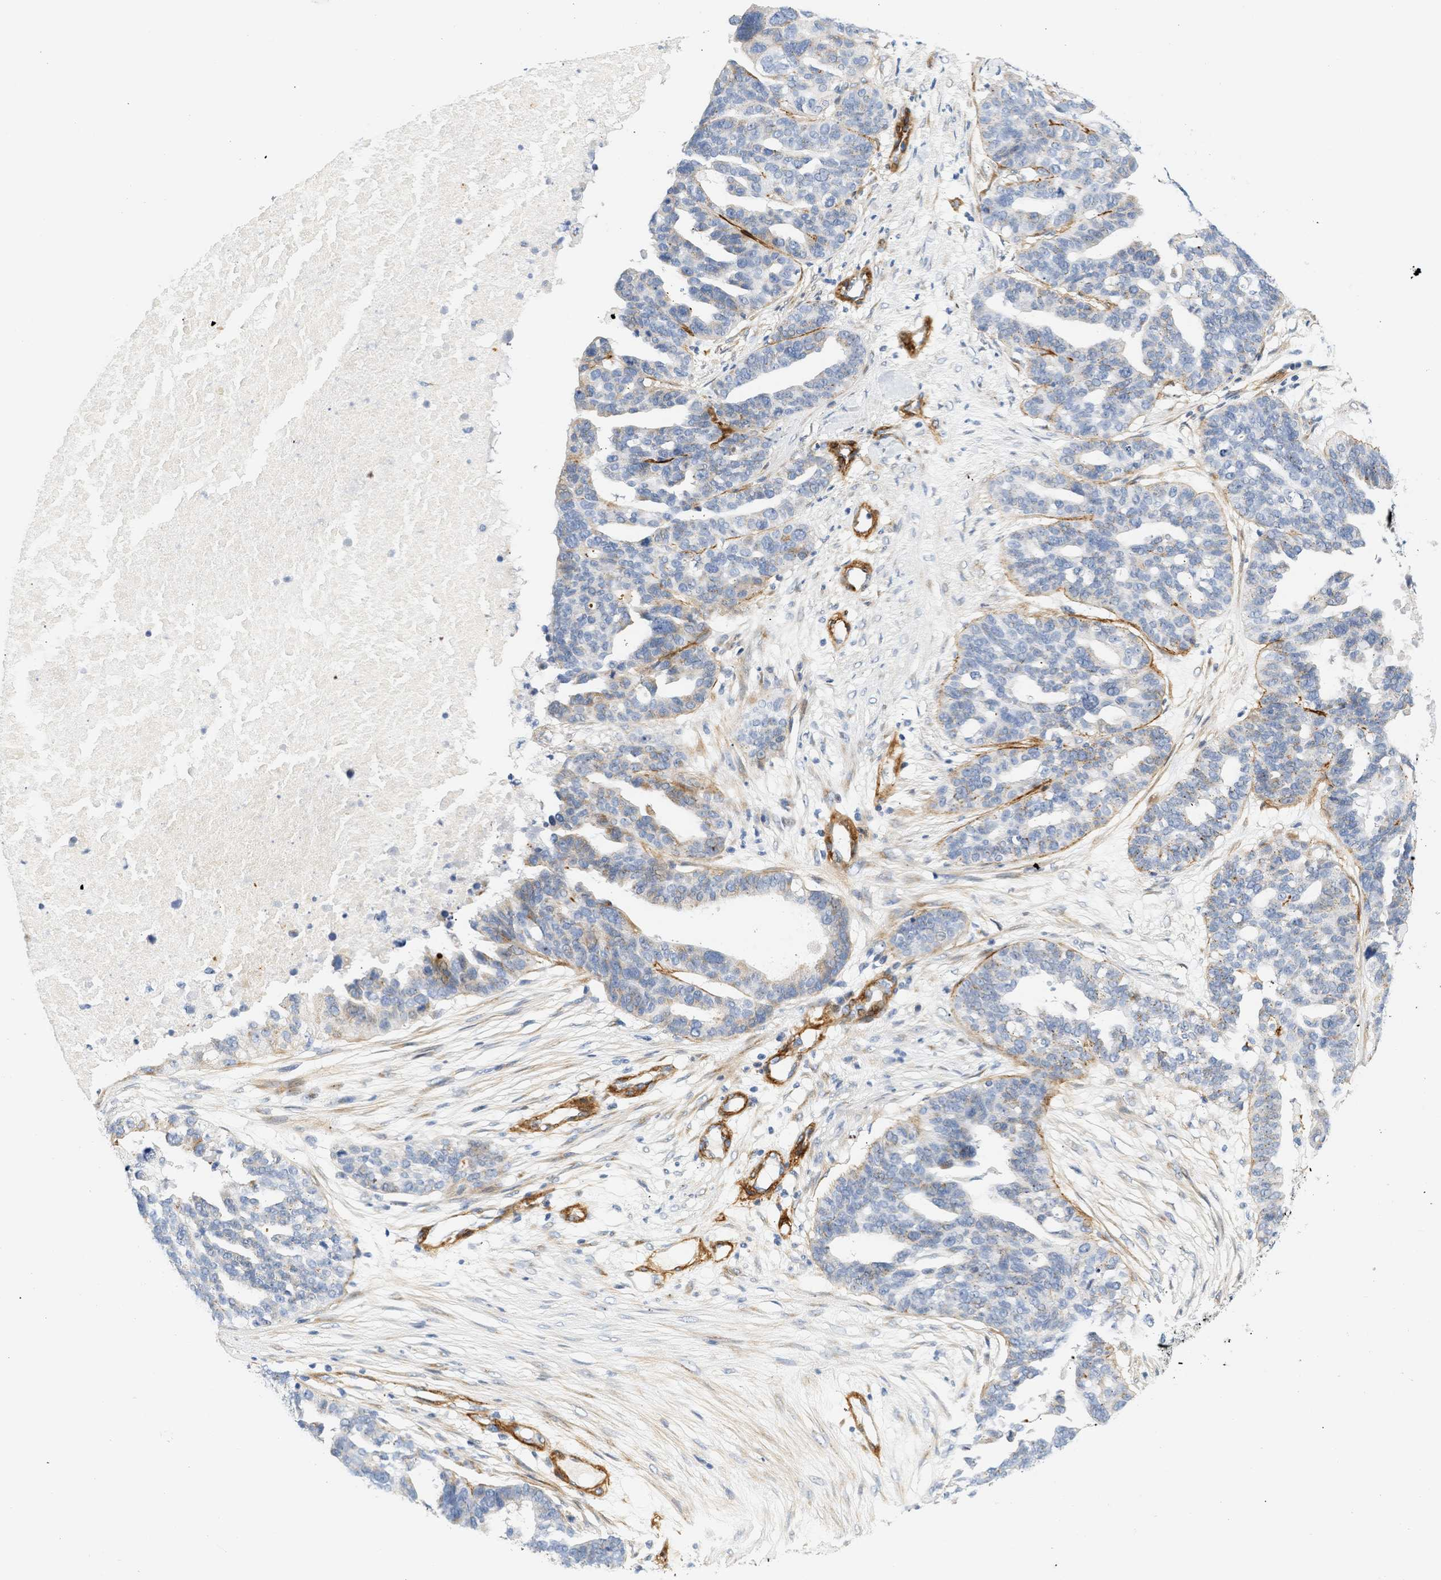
{"staining": {"intensity": "moderate", "quantity": "<25%", "location": "cytoplasmic/membranous"}, "tissue": "ovarian cancer", "cell_type": "Tumor cells", "image_type": "cancer", "snomed": [{"axis": "morphology", "description": "Cystadenocarcinoma, serous, NOS"}, {"axis": "topography", "description": "Ovary"}], "caption": "Ovarian cancer (serous cystadenocarcinoma) stained with DAB immunohistochemistry shows low levels of moderate cytoplasmic/membranous expression in approximately <25% of tumor cells.", "gene": "SLC30A7", "patient": {"sex": "female", "age": 59}}